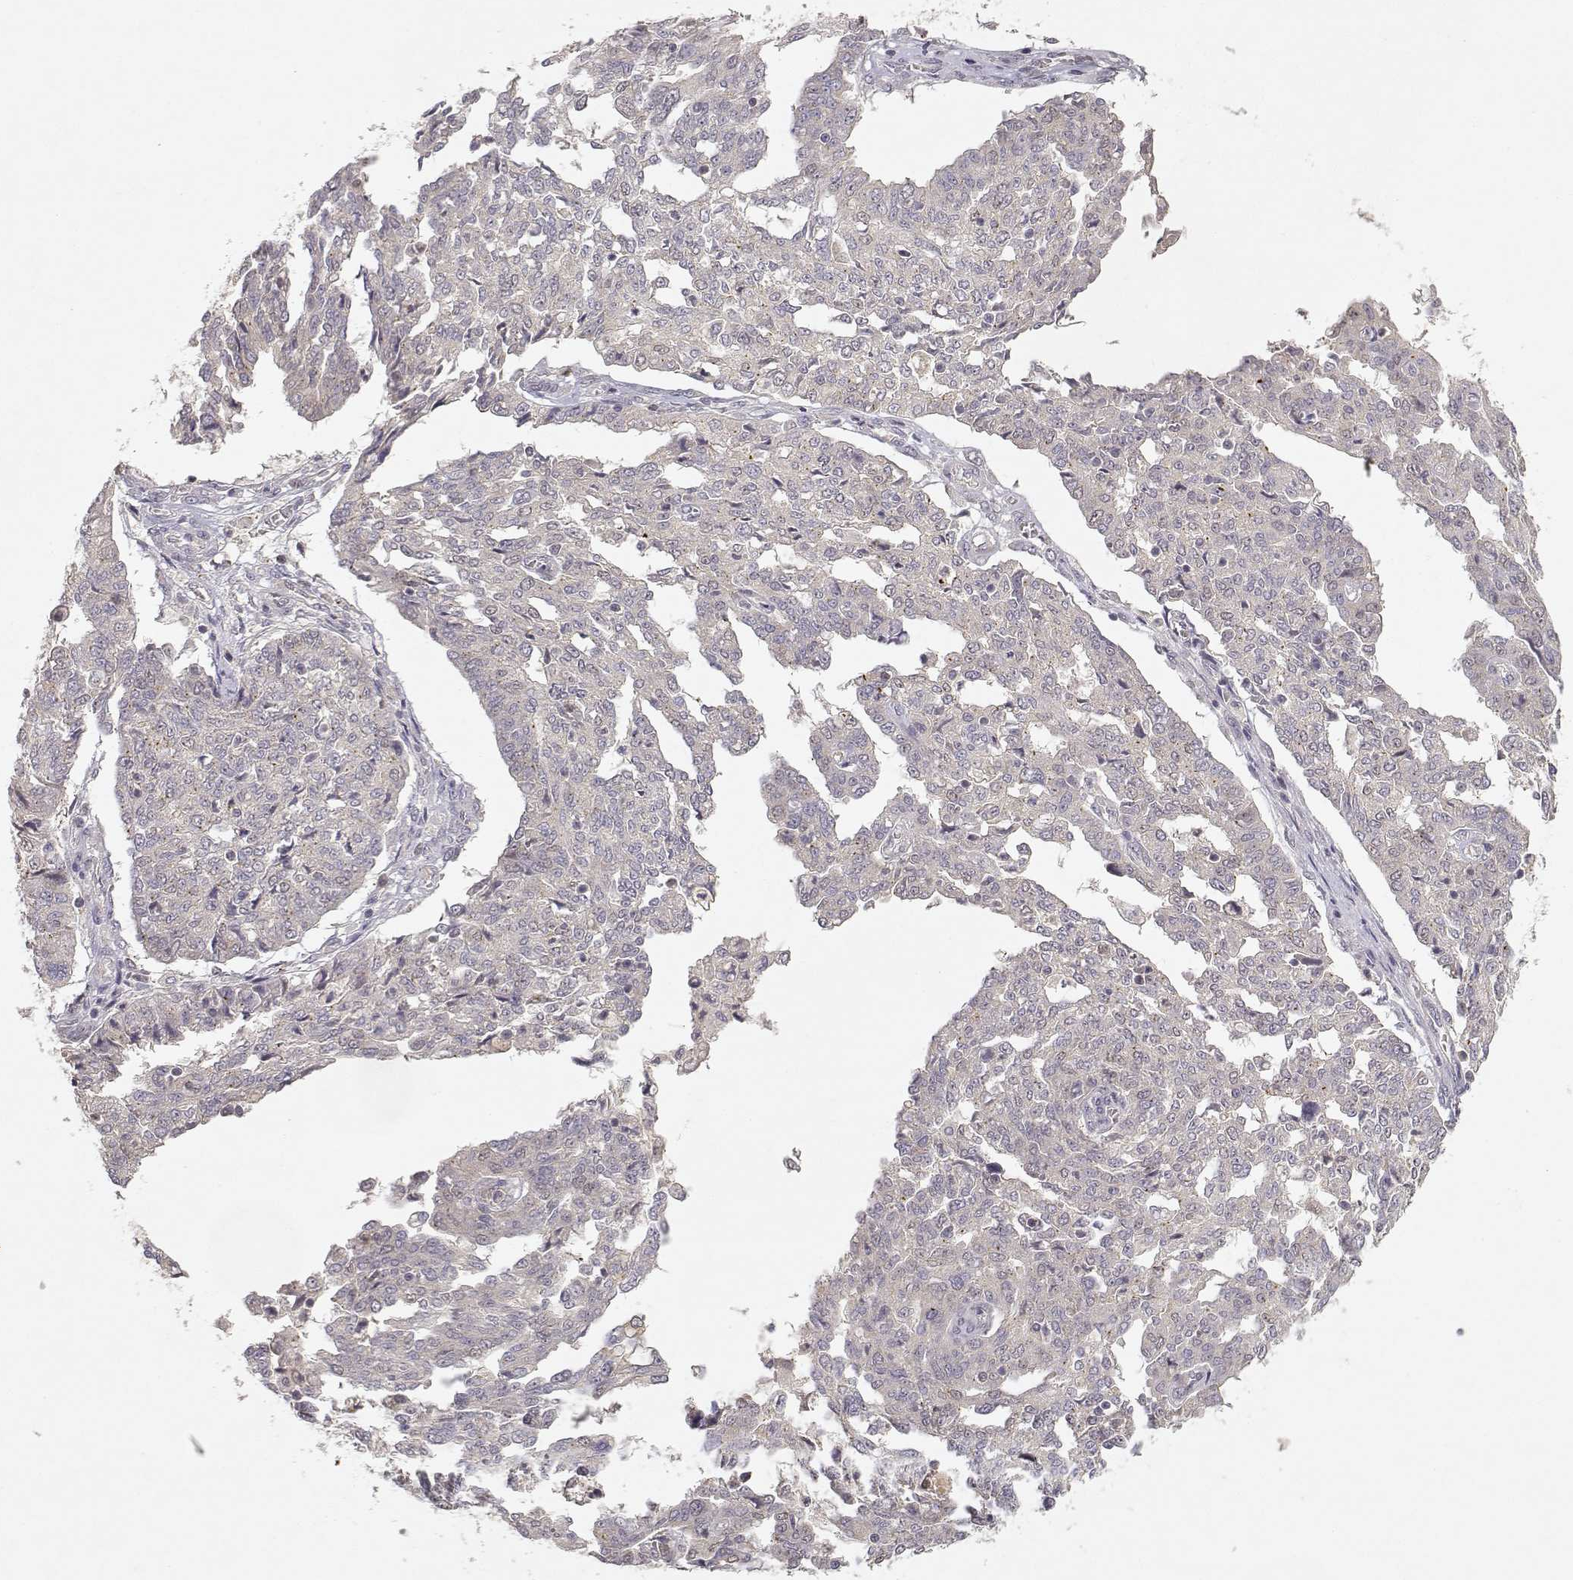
{"staining": {"intensity": "weak", "quantity": "25%-75%", "location": "cytoplasmic/membranous"}, "tissue": "ovarian cancer", "cell_type": "Tumor cells", "image_type": "cancer", "snomed": [{"axis": "morphology", "description": "Cystadenocarcinoma, serous, NOS"}, {"axis": "topography", "description": "Ovary"}], "caption": "The immunohistochemical stain highlights weak cytoplasmic/membranous expression in tumor cells of ovarian serous cystadenocarcinoma tissue.", "gene": "RAD51", "patient": {"sex": "female", "age": 67}}